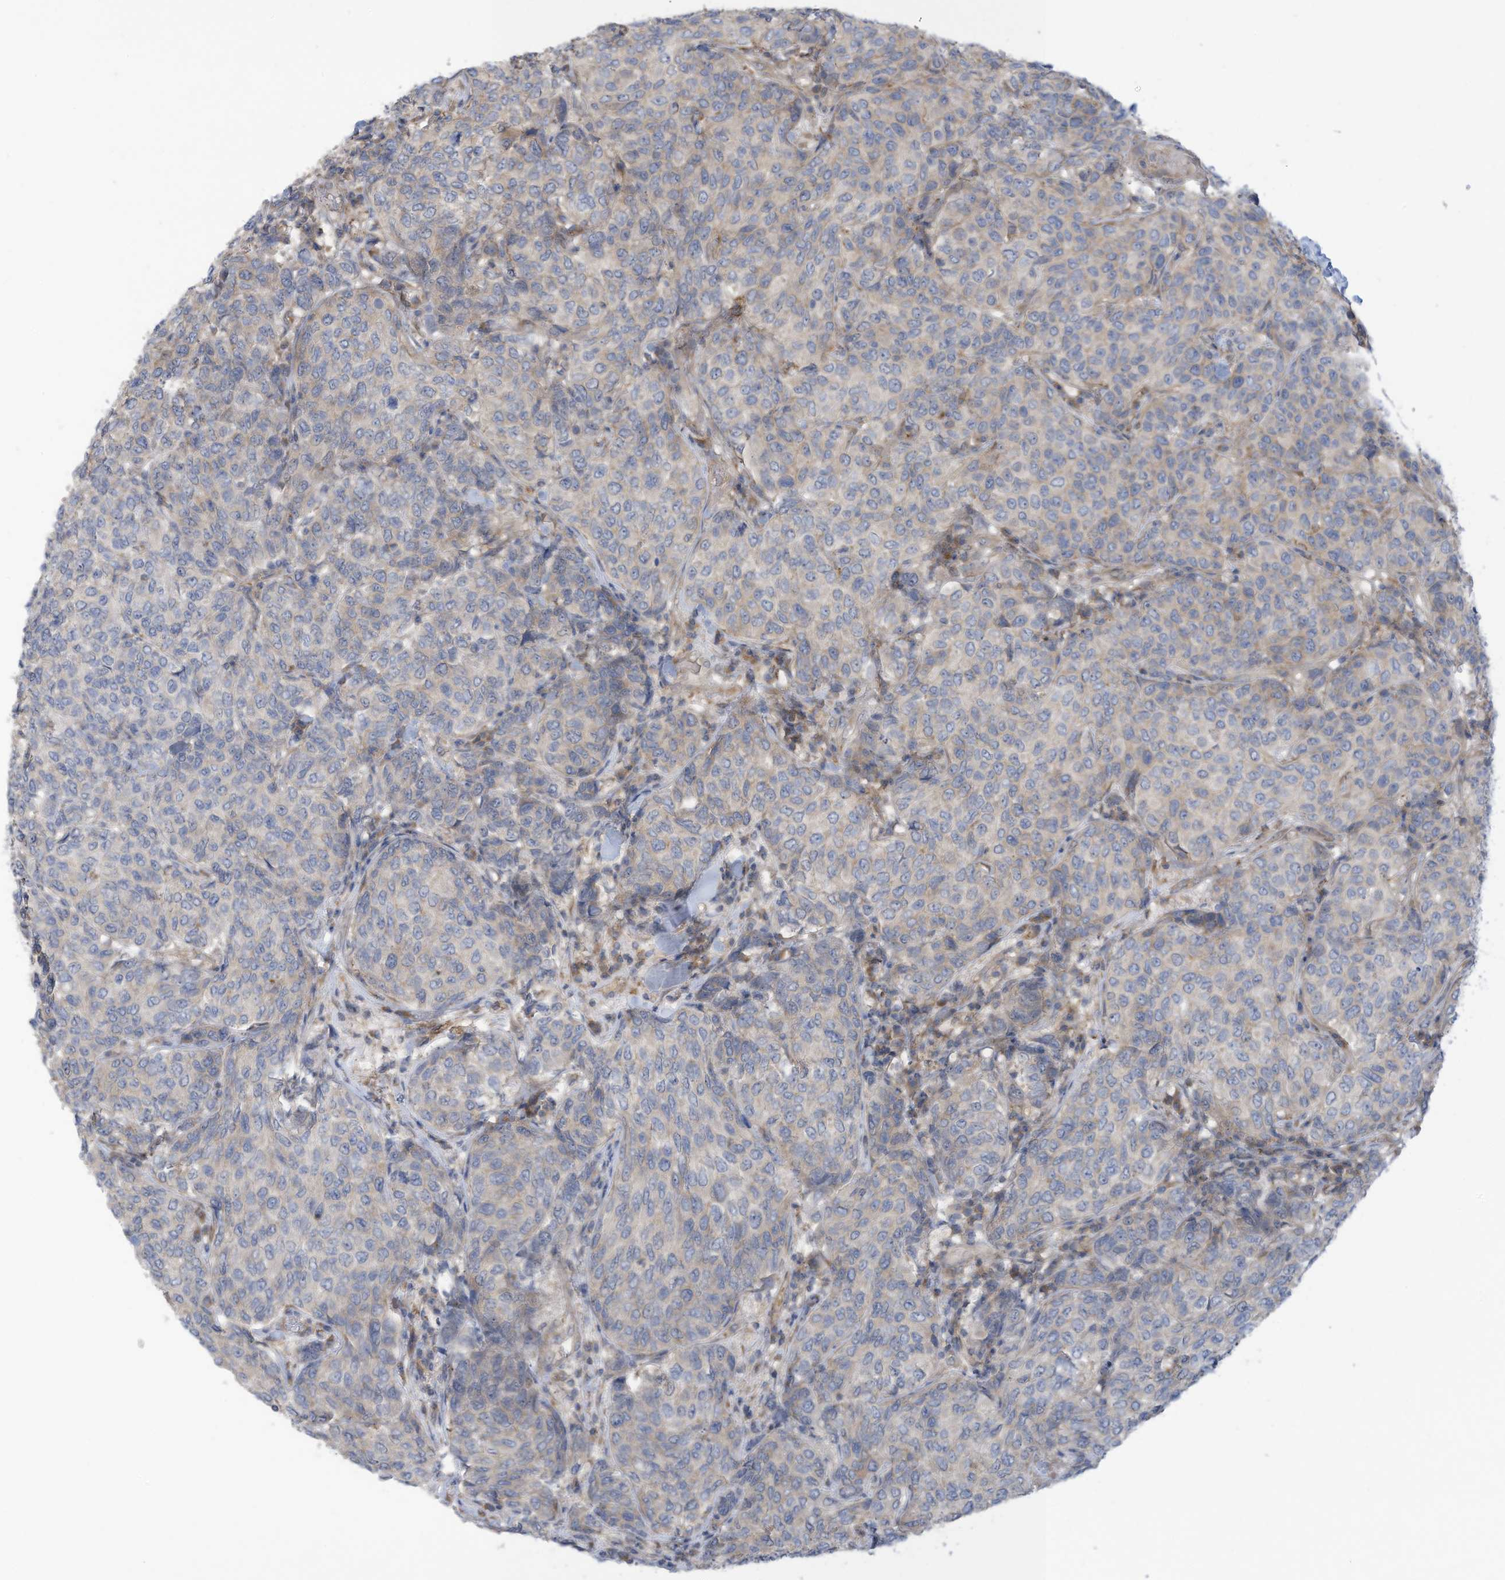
{"staining": {"intensity": "negative", "quantity": "none", "location": "none"}, "tissue": "breast cancer", "cell_type": "Tumor cells", "image_type": "cancer", "snomed": [{"axis": "morphology", "description": "Duct carcinoma"}, {"axis": "topography", "description": "Breast"}], "caption": "The photomicrograph displays no significant positivity in tumor cells of breast intraductal carcinoma.", "gene": "ADAT2", "patient": {"sex": "female", "age": 55}}